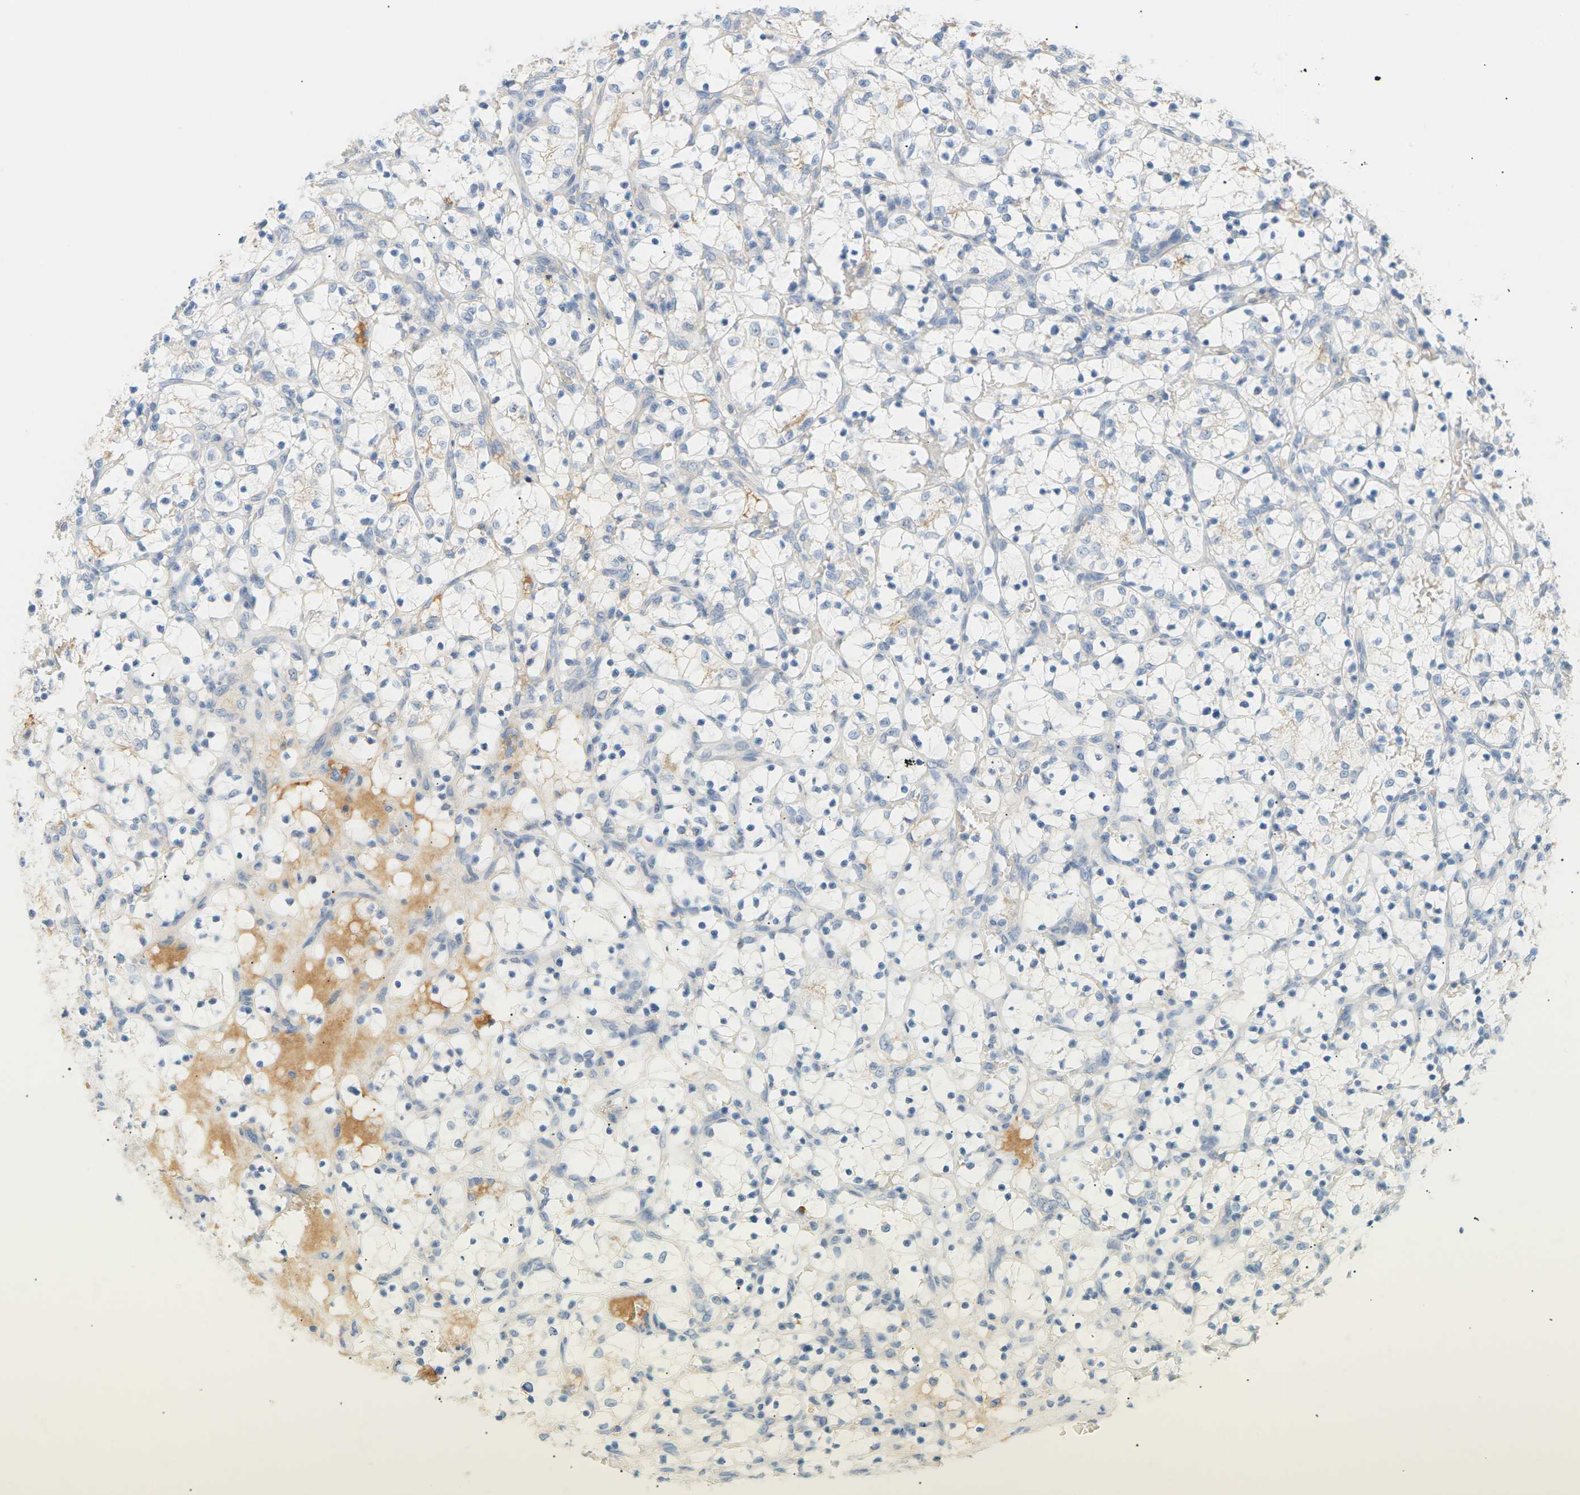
{"staining": {"intensity": "negative", "quantity": "none", "location": "none"}, "tissue": "renal cancer", "cell_type": "Tumor cells", "image_type": "cancer", "snomed": [{"axis": "morphology", "description": "Adenocarcinoma, NOS"}, {"axis": "topography", "description": "Kidney"}], "caption": "This is an IHC image of adenocarcinoma (renal). There is no staining in tumor cells.", "gene": "CLU", "patient": {"sex": "female", "age": 69}}